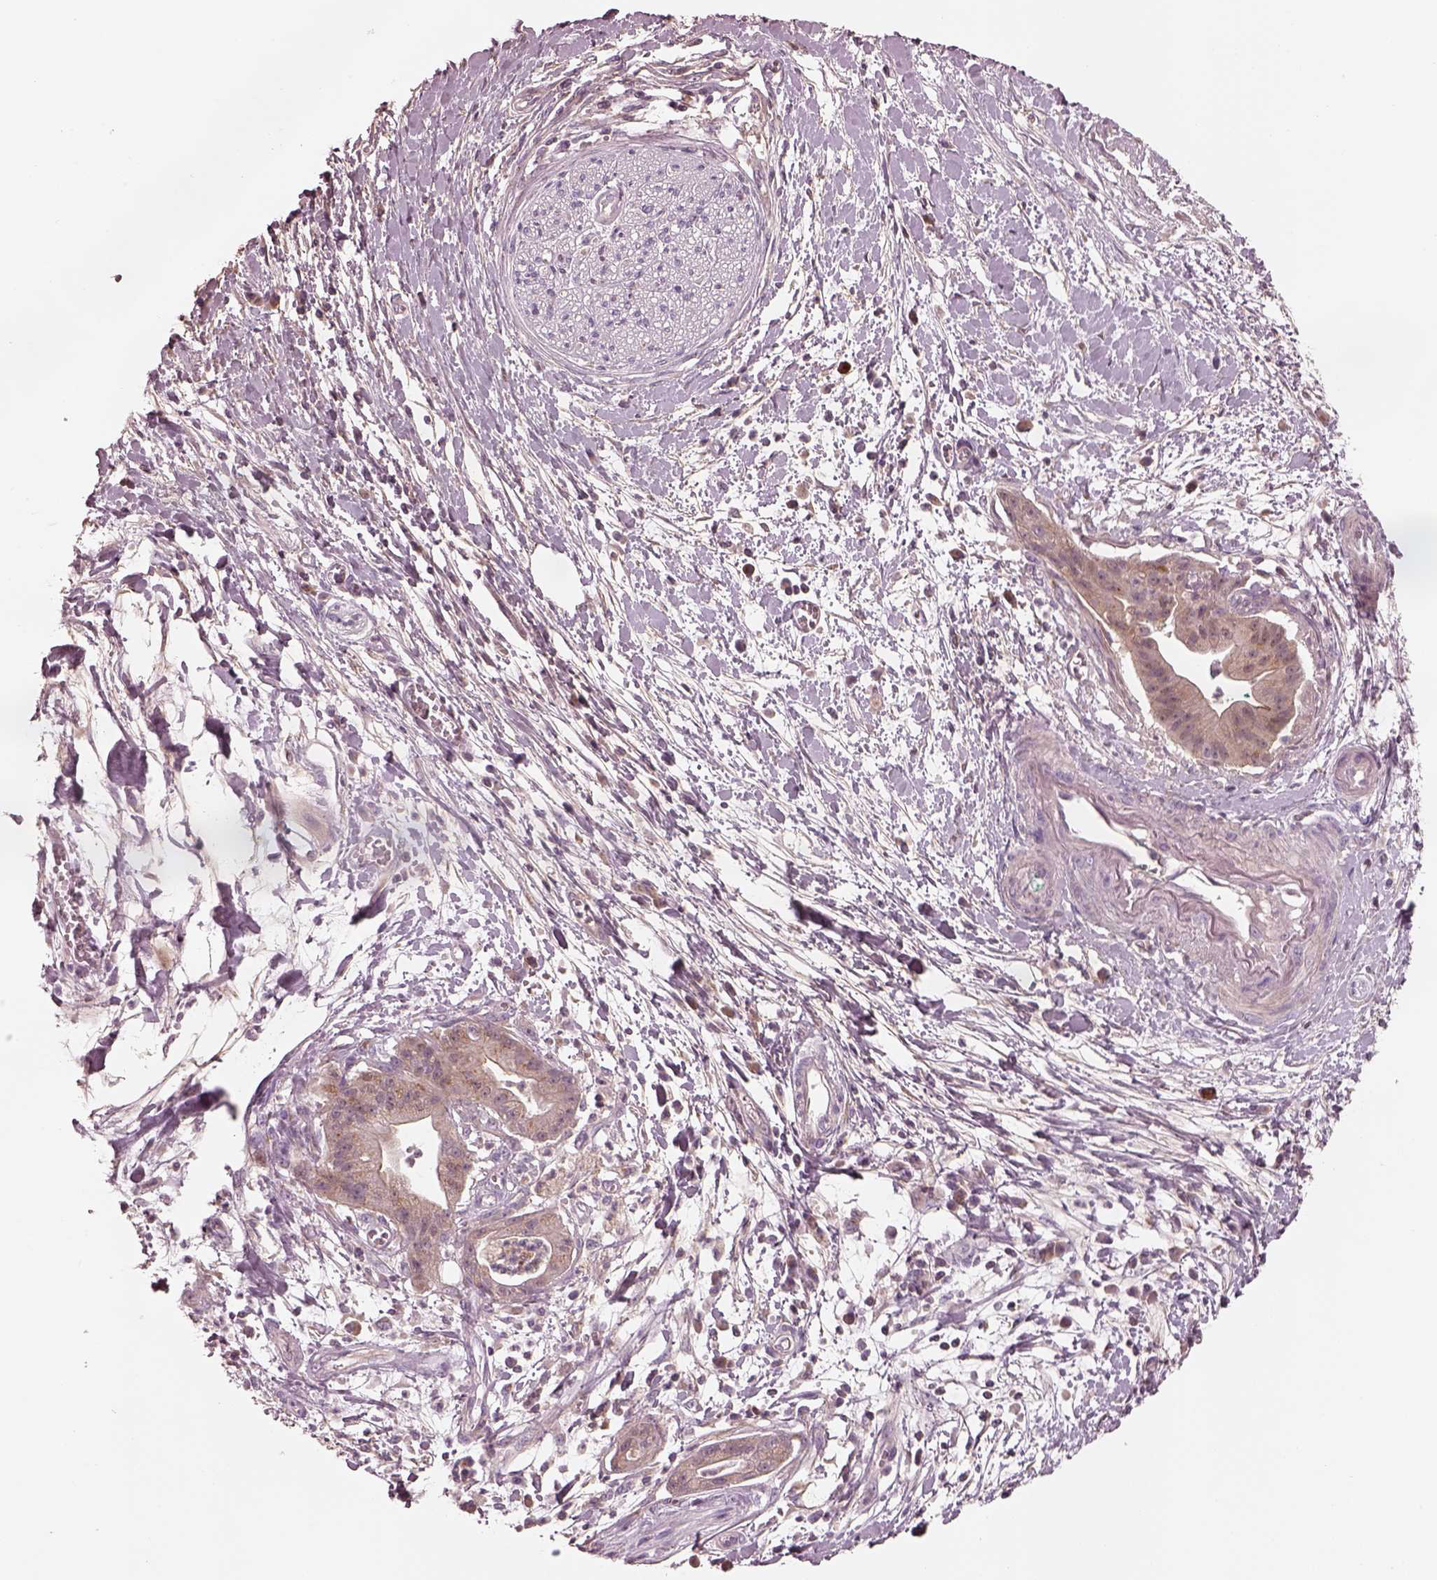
{"staining": {"intensity": "moderate", "quantity": ">75%", "location": "cytoplasmic/membranous"}, "tissue": "pancreatic cancer", "cell_type": "Tumor cells", "image_type": "cancer", "snomed": [{"axis": "morphology", "description": "Normal tissue, NOS"}, {"axis": "morphology", "description": "Adenocarcinoma, NOS"}, {"axis": "topography", "description": "Lymph node"}, {"axis": "topography", "description": "Pancreas"}], "caption": "About >75% of tumor cells in human pancreatic adenocarcinoma demonstrate moderate cytoplasmic/membranous protein expression as visualized by brown immunohistochemical staining.", "gene": "SDCBP2", "patient": {"sex": "female", "age": 58}}